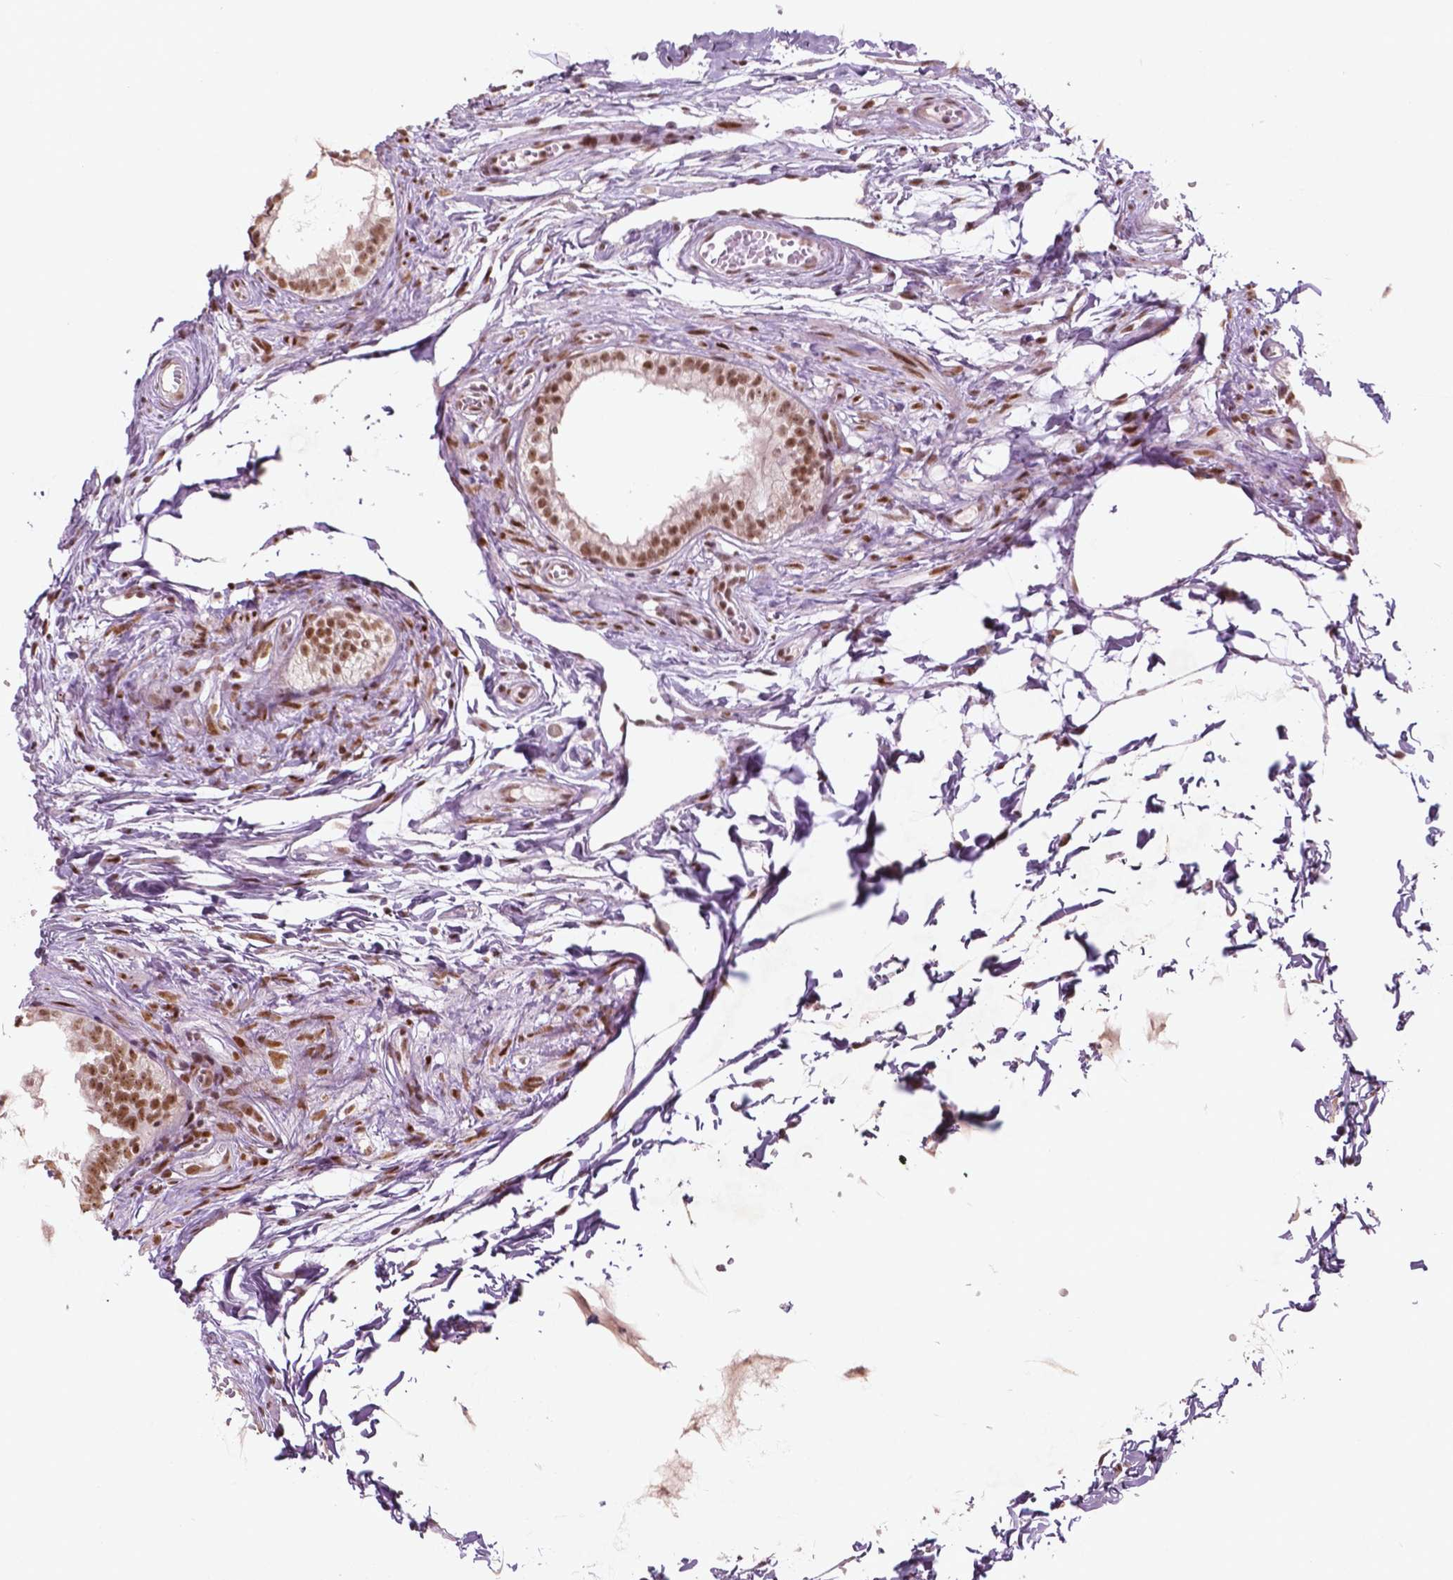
{"staining": {"intensity": "moderate", "quantity": ">75%", "location": "nuclear"}, "tissue": "epididymis", "cell_type": "Glandular cells", "image_type": "normal", "snomed": [{"axis": "morphology", "description": "Normal tissue, NOS"}, {"axis": "topography", "description": "Epididymis"}], "caption": "IHC histopathology image of benign epididymis stained for a protein (brown), which displays medium levels of moderate nuclear staining in about >75% of glandular cells.", "gene": "HMG20B", "patient": {"sex": "male", "age": 45}}